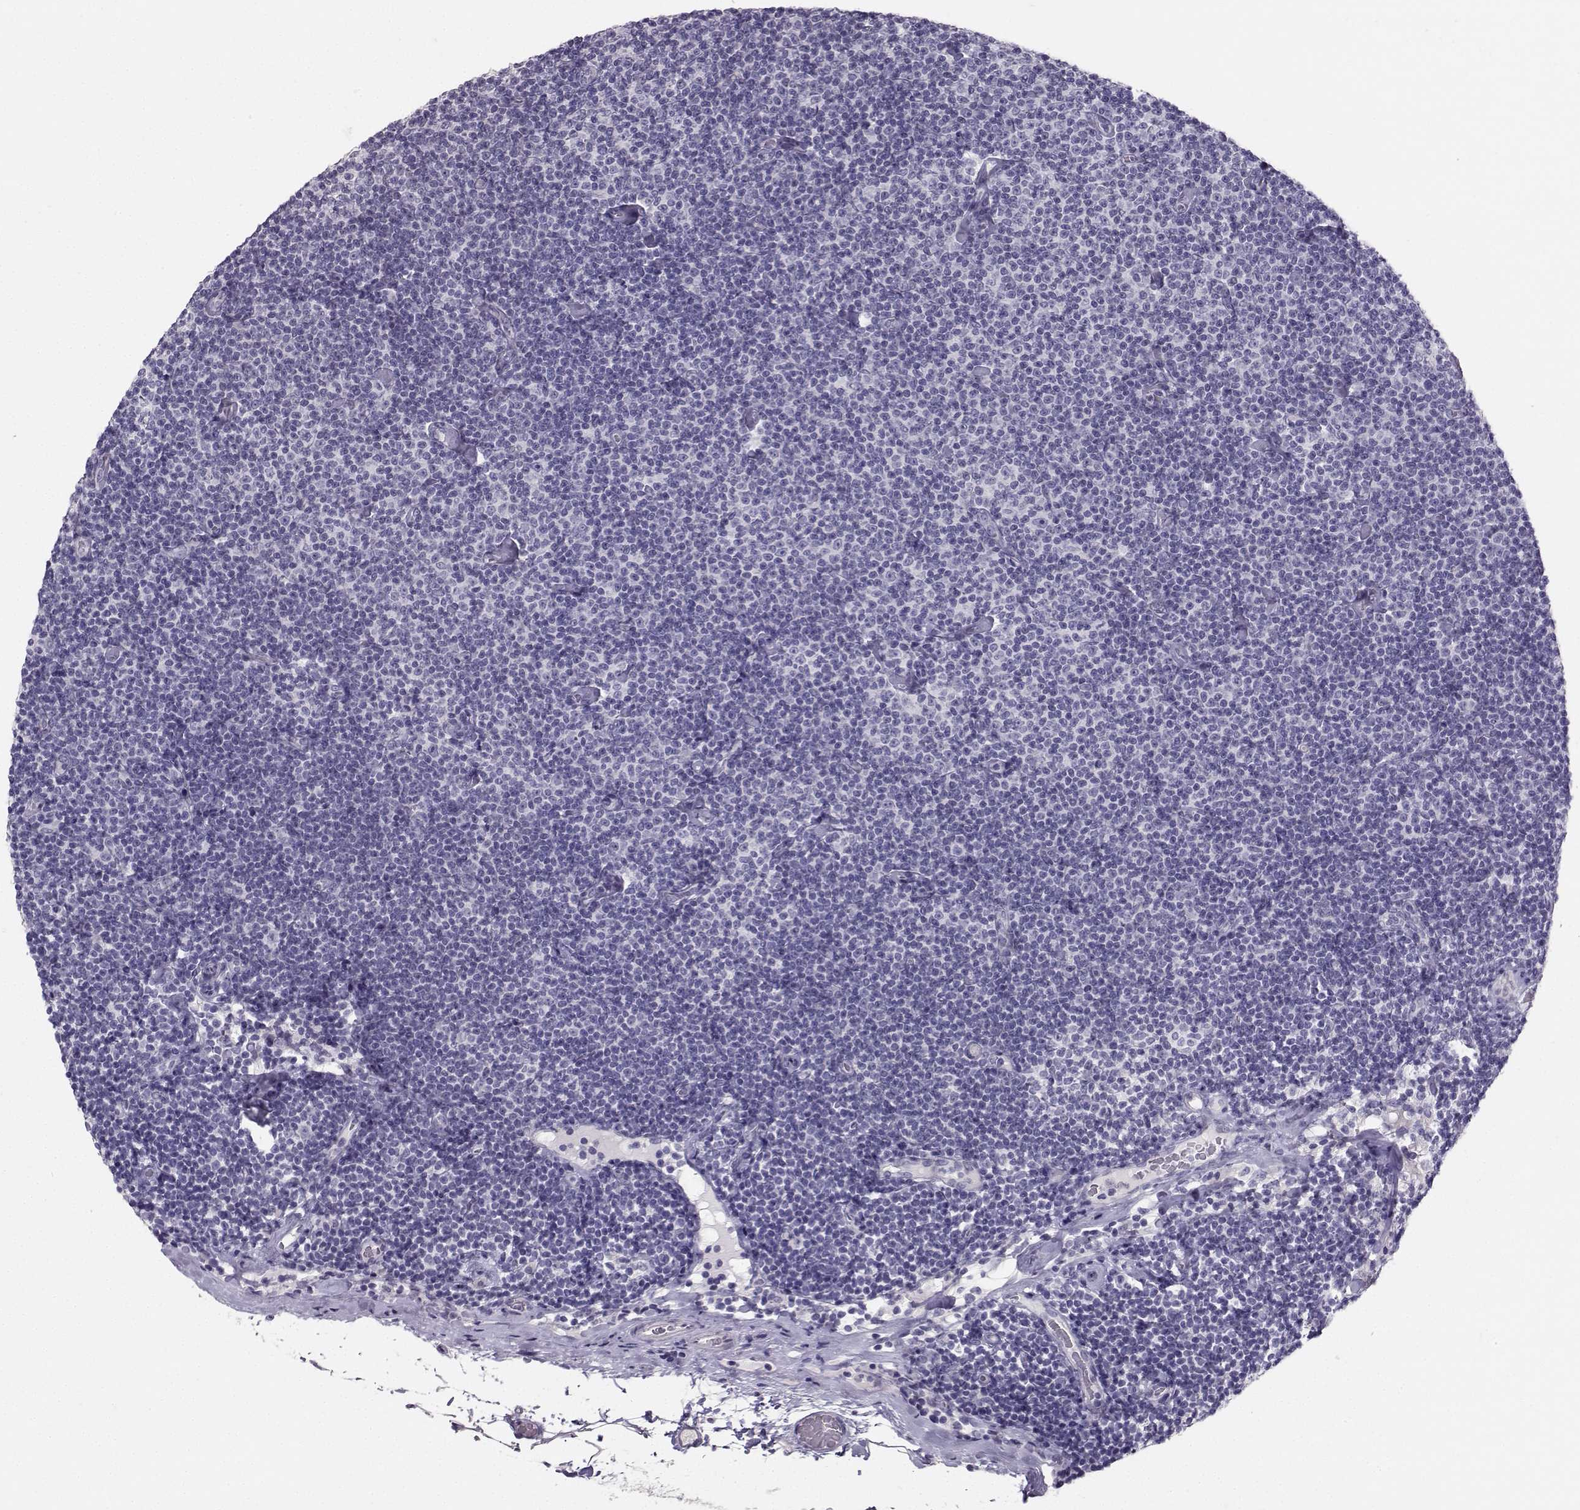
{"staining": {"intensity": "negative", "quantity": "none", "location": "none"}, "tissue": "lymphoma", "cell_type": "Tumor cells", "image_type": "cancer", "snomed": [{"axis": "morphology", "description": "Malignant lymphoma, non-Hodgkin's type, Low grade"}, {"axis": "topography", "description": "Lymph node"}], "caption": "The photomicrograph exhibits no staining of tumor cells in low-grade malignant lymphoma, non-Hodgkin's type.", "gene": "PKP2", "patient": {"sex": "male", "age": 81}}